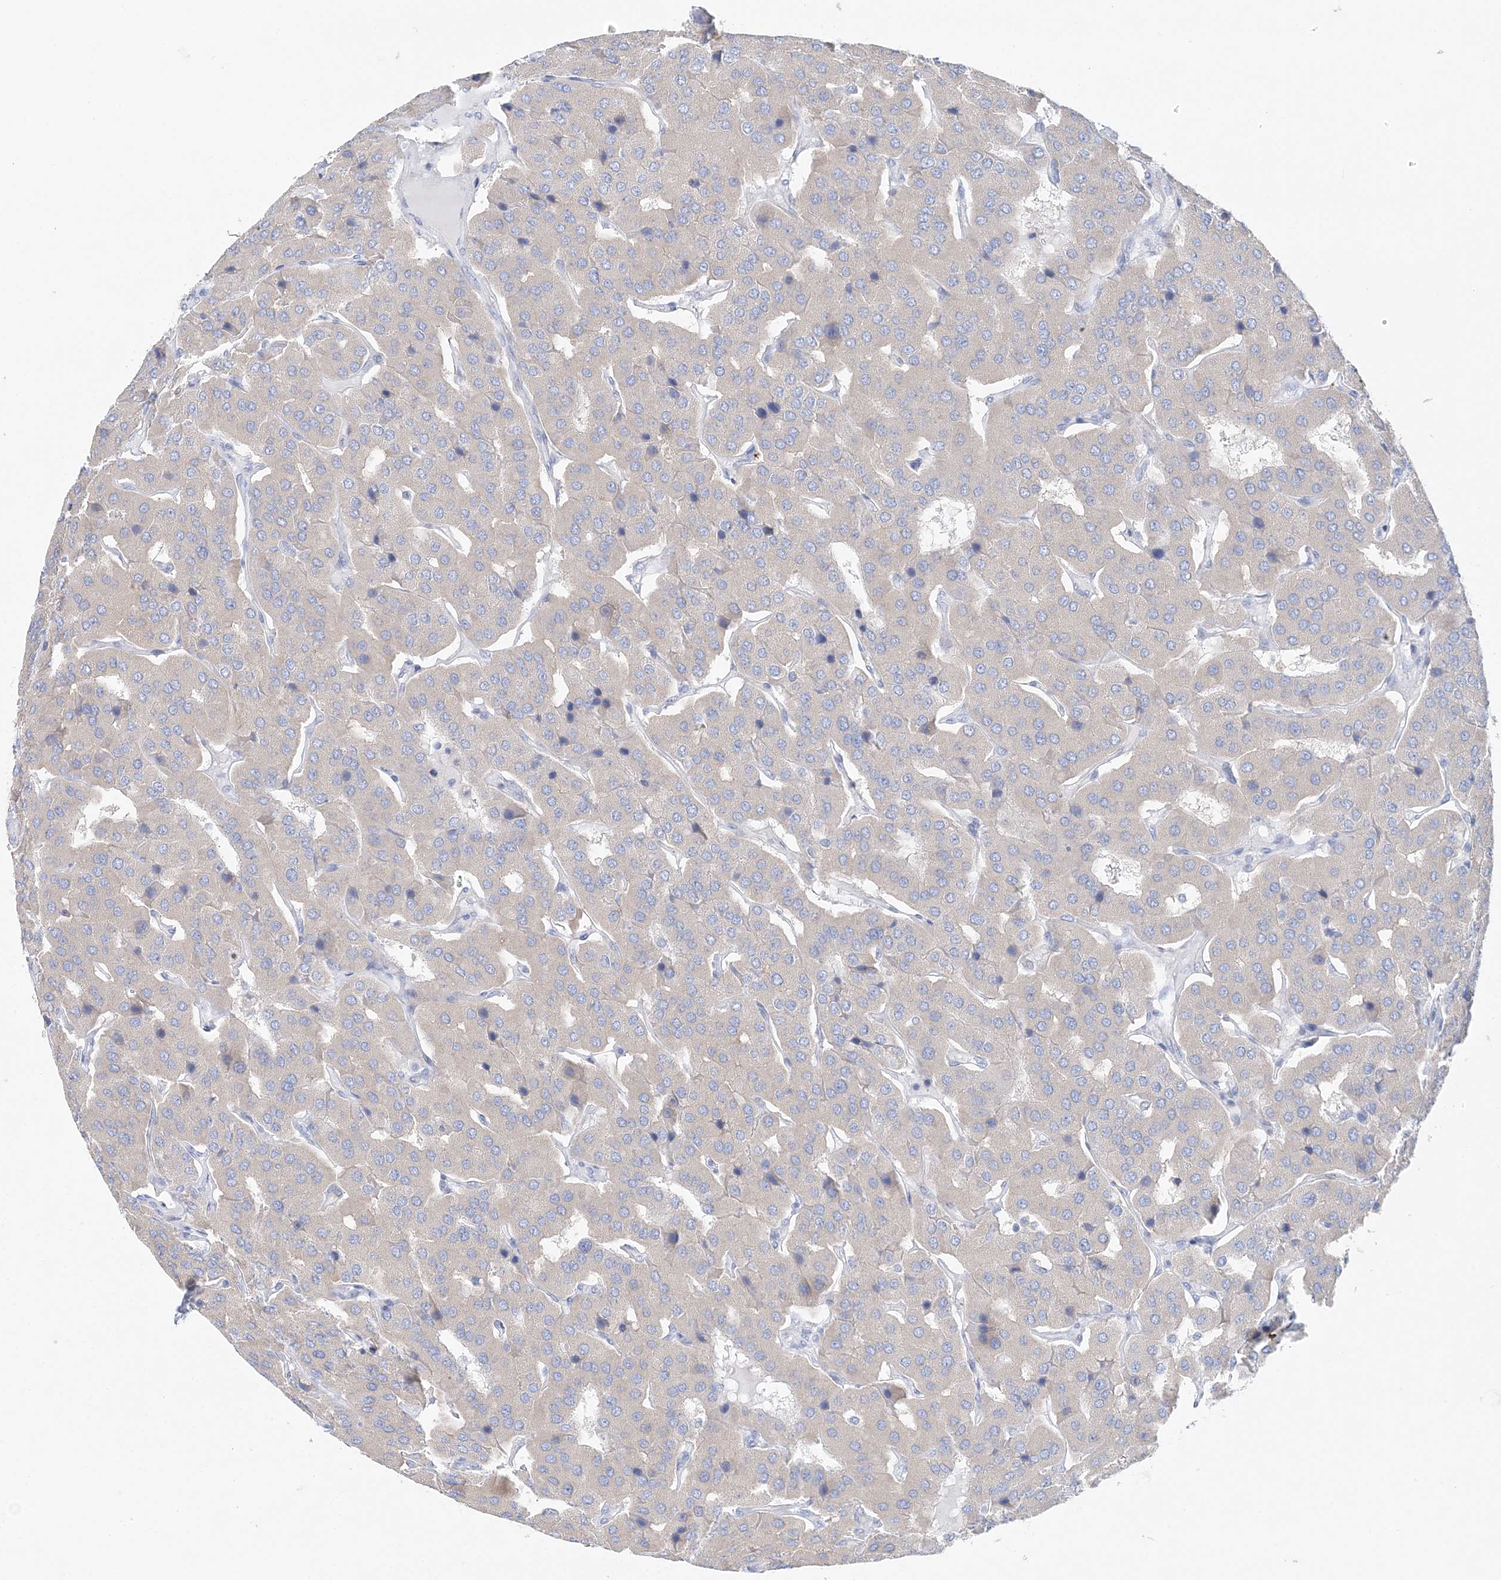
{"staining": {"intensity": "negative", "quantity": "none", "location": "none"}, "tissue": "parathyroid gland", "cell_type": "Glandular cells", "image_type": "normal", "snomed": [{"axis": "morphology", "description": "Normal tissue, NOS"}, {"axis": "morphology", "description": "Adenoma, NOS"}, {"axis": "topography", "description": "Parathyroid gland"}], "caption": "This is an immunohistochemistry micrograph of normal parathyroid gland. There is no staining in glandular cells.", "gene": "SLC5A6", "patient": {"sex": "female", "age": 86}}